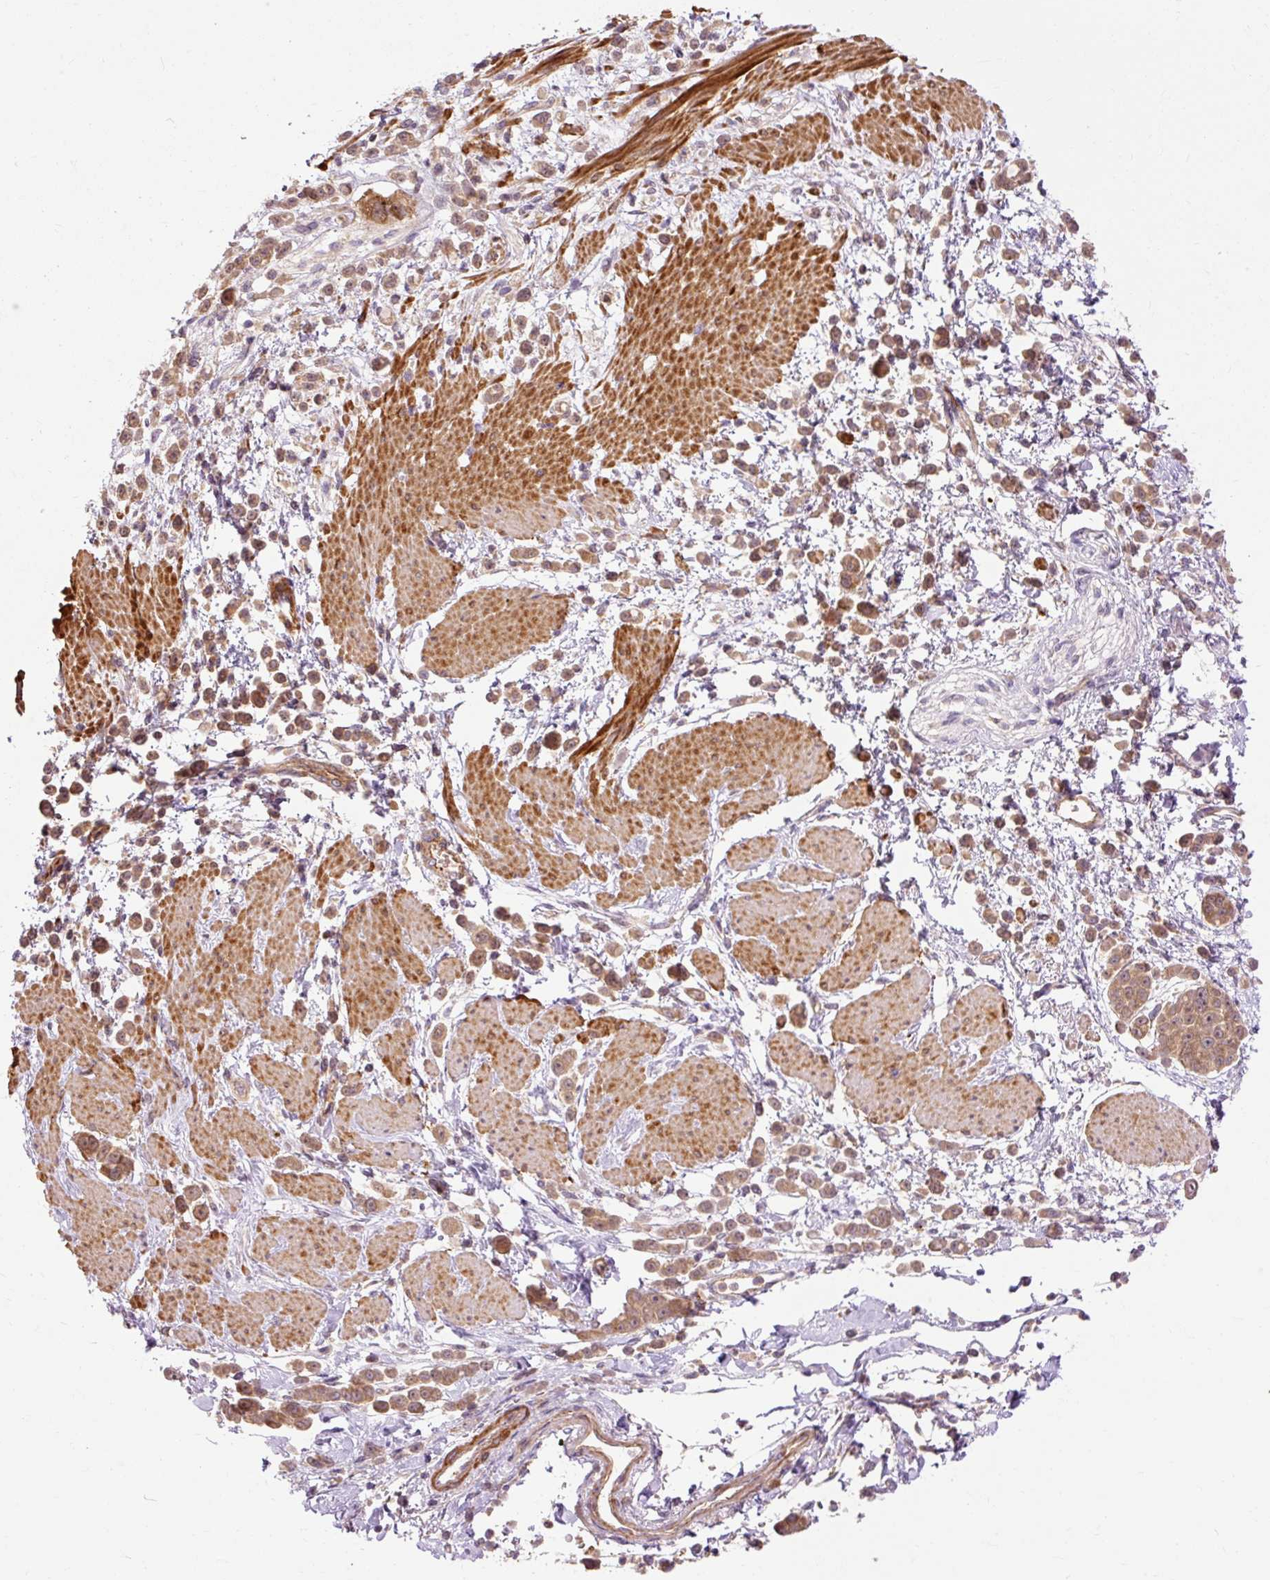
{"staining": {"intensity": "moderate", "quantity": ">75%", "location": "cytoplasmic/membranous"}, "tissue": "pancreatic cancer", "cell_type": "Tumor cells", "image_type": "cancer", "snomed": [{"axis": "morphology", "description": "Normal tissue, NOS"}, {"axis": "morphology", "description": "Adenocarcinoma, NOS"}, {"axis": "topography", "description": "Pancreas"}], "caption": "Protein analysis of pancreatic cancer tissue exhibits moderate cytoplasmic/membranous staining in approximately >75% of tumor cells.", "gene": "RIPOR3", "patient": {"sex": "female", "age": 64}}